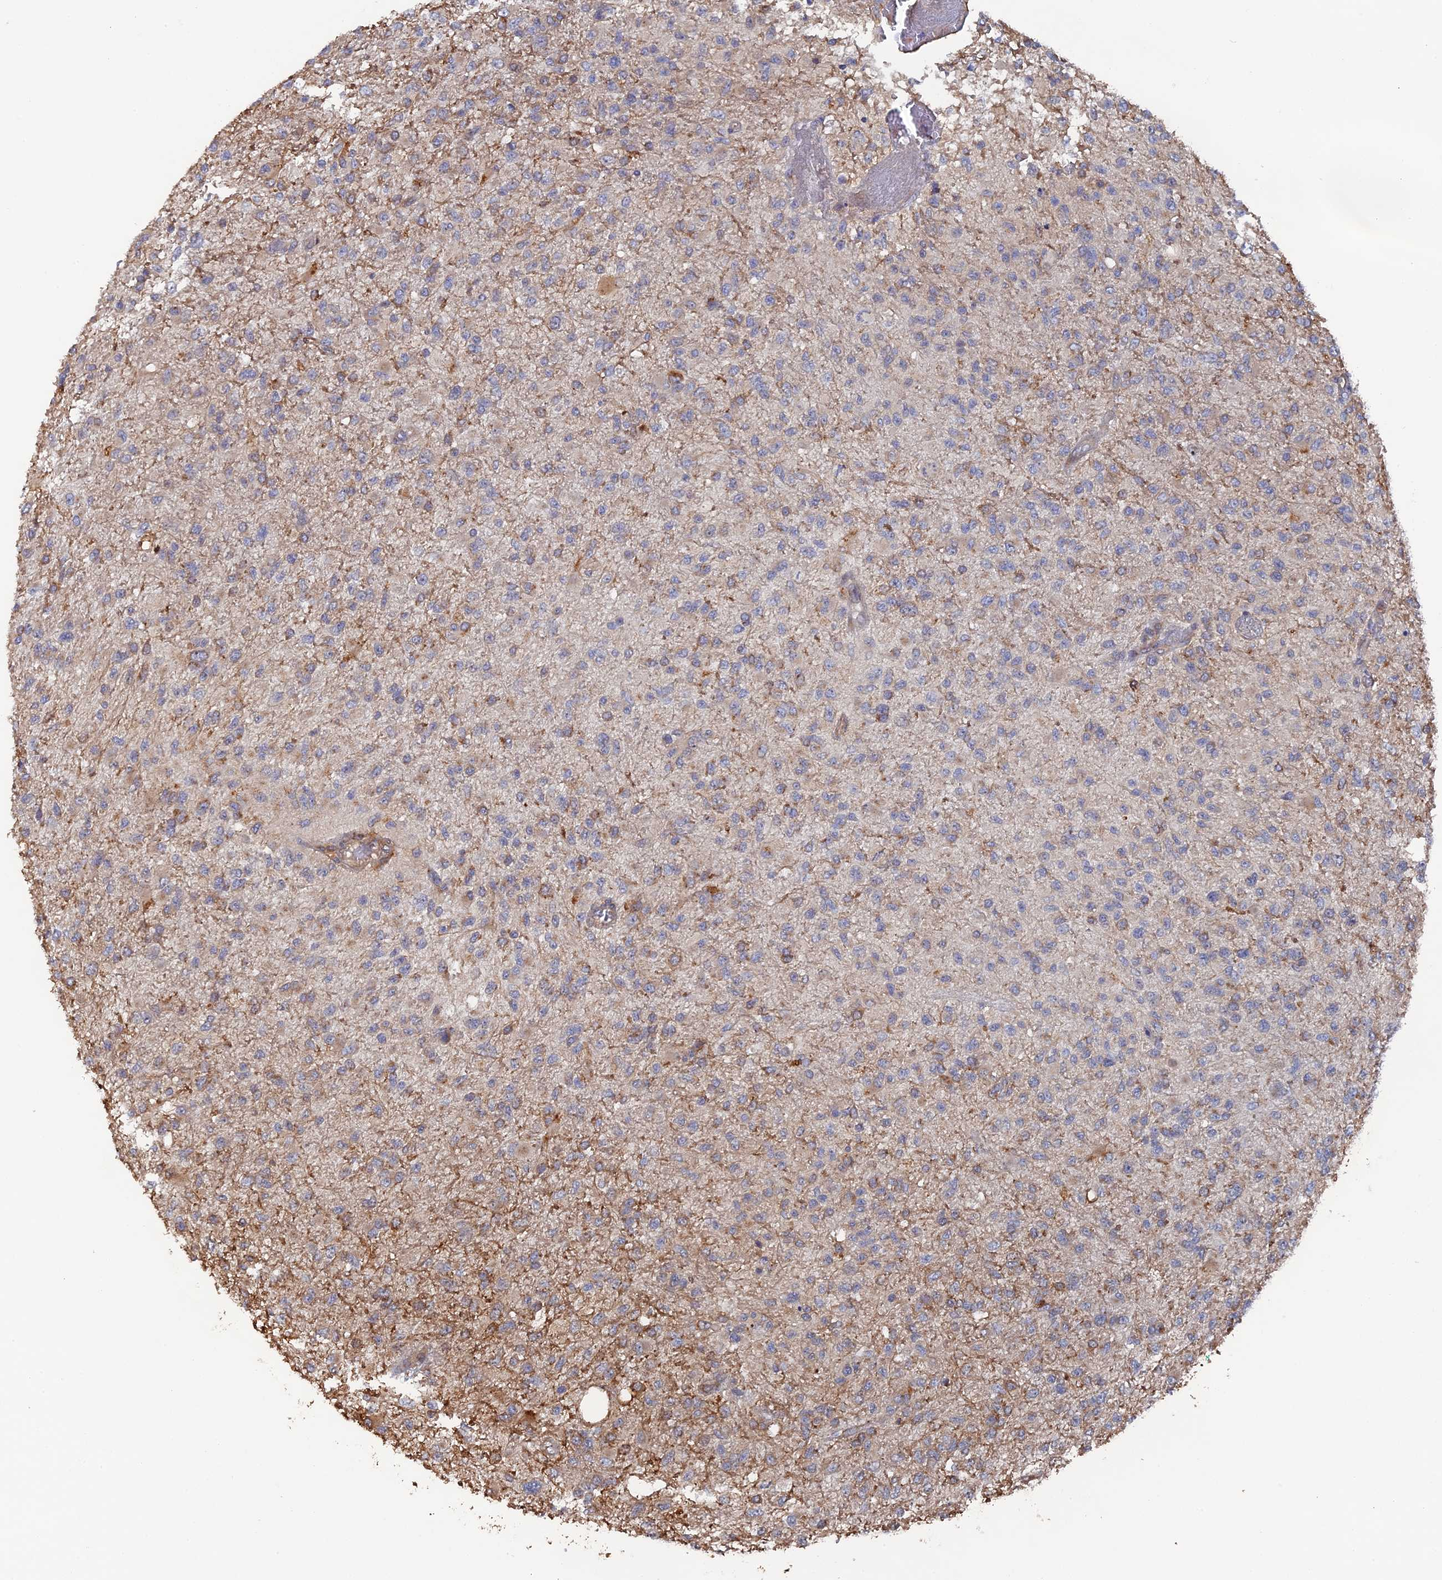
{"staining": {"intensity": "negative", "quantity": "none", "location": "none"}, "tissue": "glioma", "cell_type": "Tumor cells", "image_type": "cancer", "snomed": [{"axis": "morphology", "description": "Glioma, malignant, High grade"}, {"axis": "topography", "description": "Brain"}], "caption": "This histopathology image is of glioma stained with IHC to label a protein in brown with the nuclei are counter-stained blue. There is no positivity in tumor cells.", "gene": "VPS37C", "patient": {"sex": "female", "age": 74}}